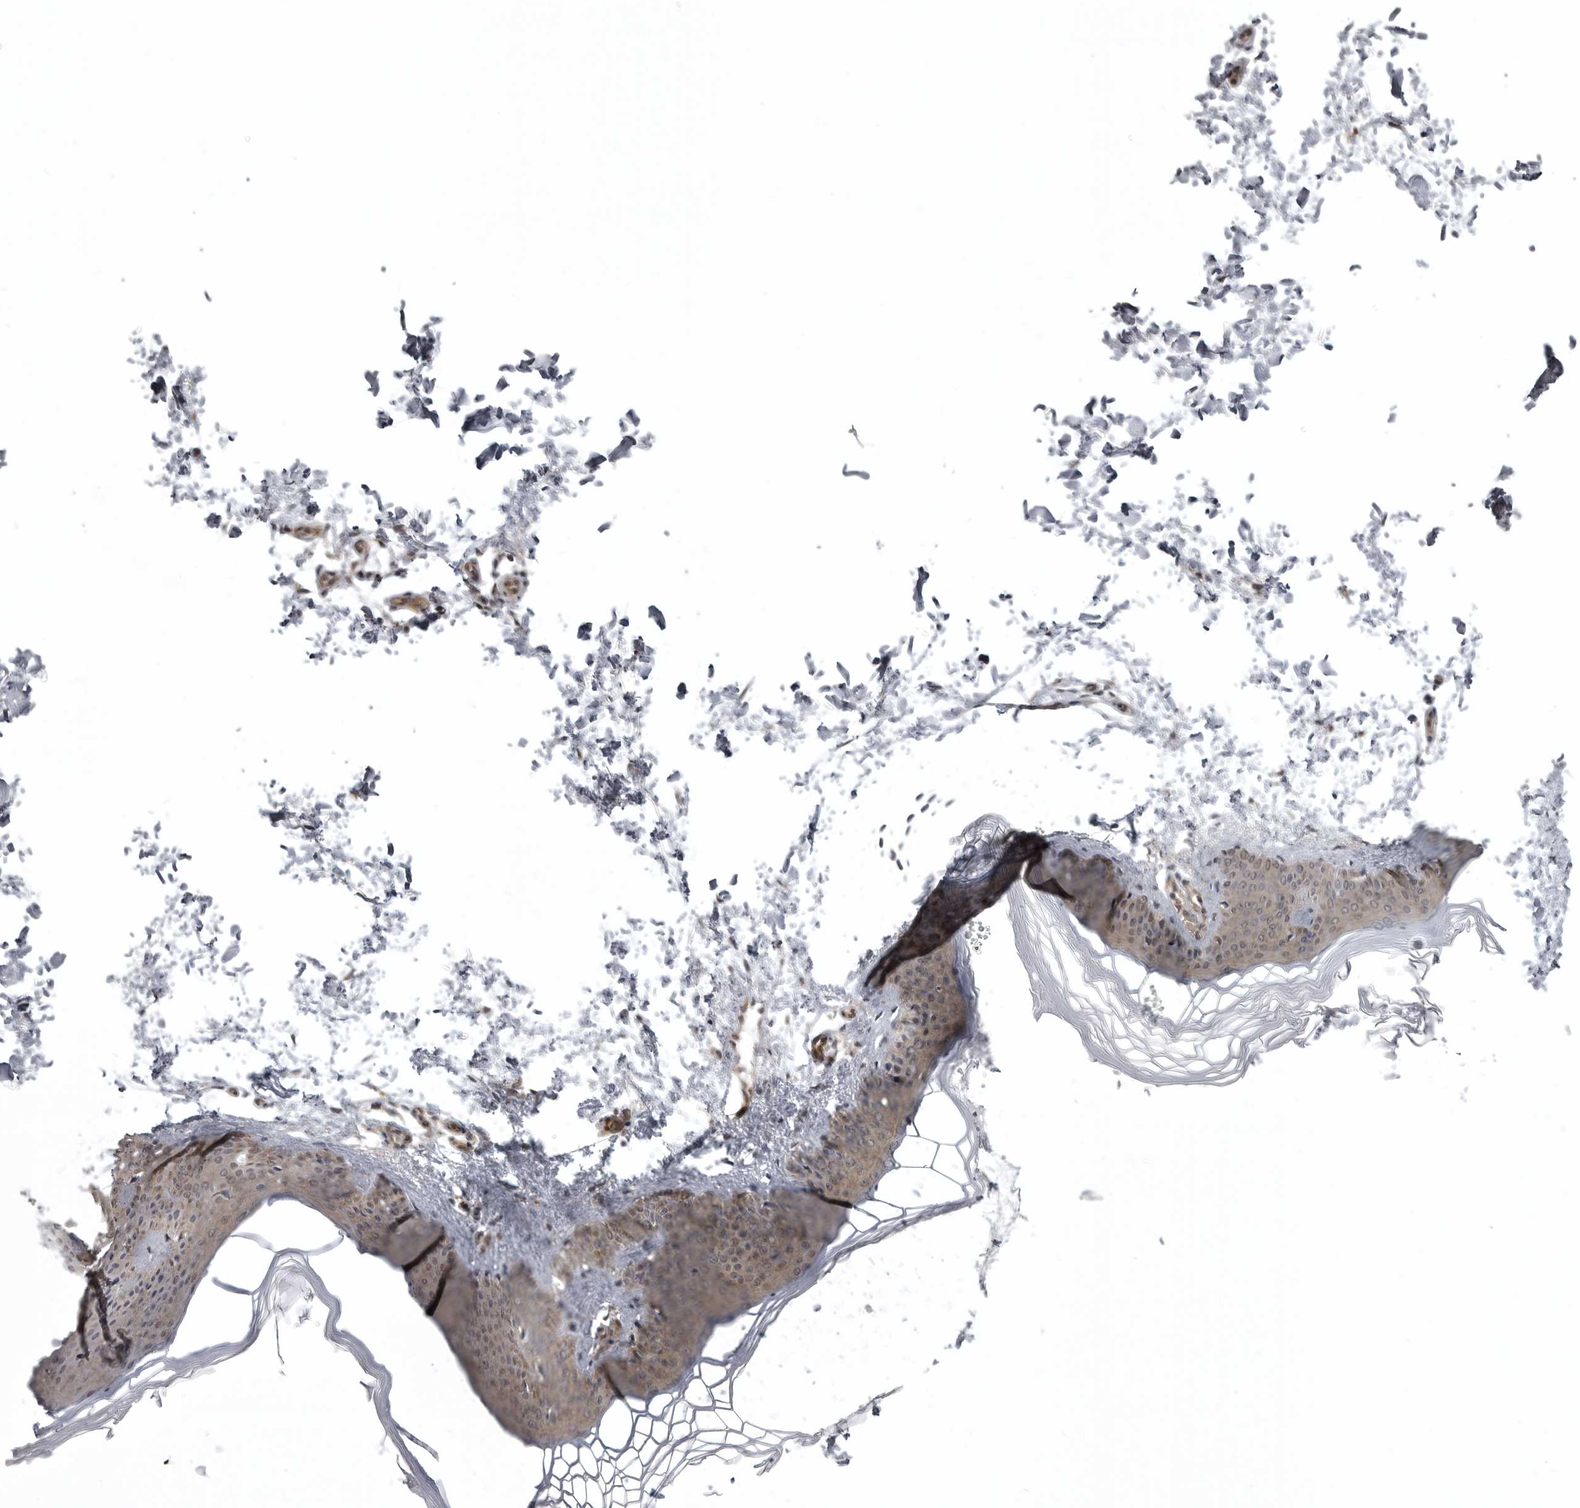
{"staining": {"intensity": "moderate", "quantity": ">75%", "location": "cytoplasmic/membranous"}, "tissue": "skin", "cell_type": "Fibroblasts", "image_type": "normal", "snomed": [{"axis": "morphology", "description": "Normal tissue, NOS"}, {"axis": "topography", "description": "Skin"}], "caption": "Immunohistochemical staining of normal skin displays moderate cytoplasmic/membranous protein expression in about >75% of fibroblasts. (Stains: DAB in brown, nuclei in blue, Microscopy: brightfield microscopy at high magnification).", "gene": "SNX16", "patient": {"sex": "female", "age": 27}}